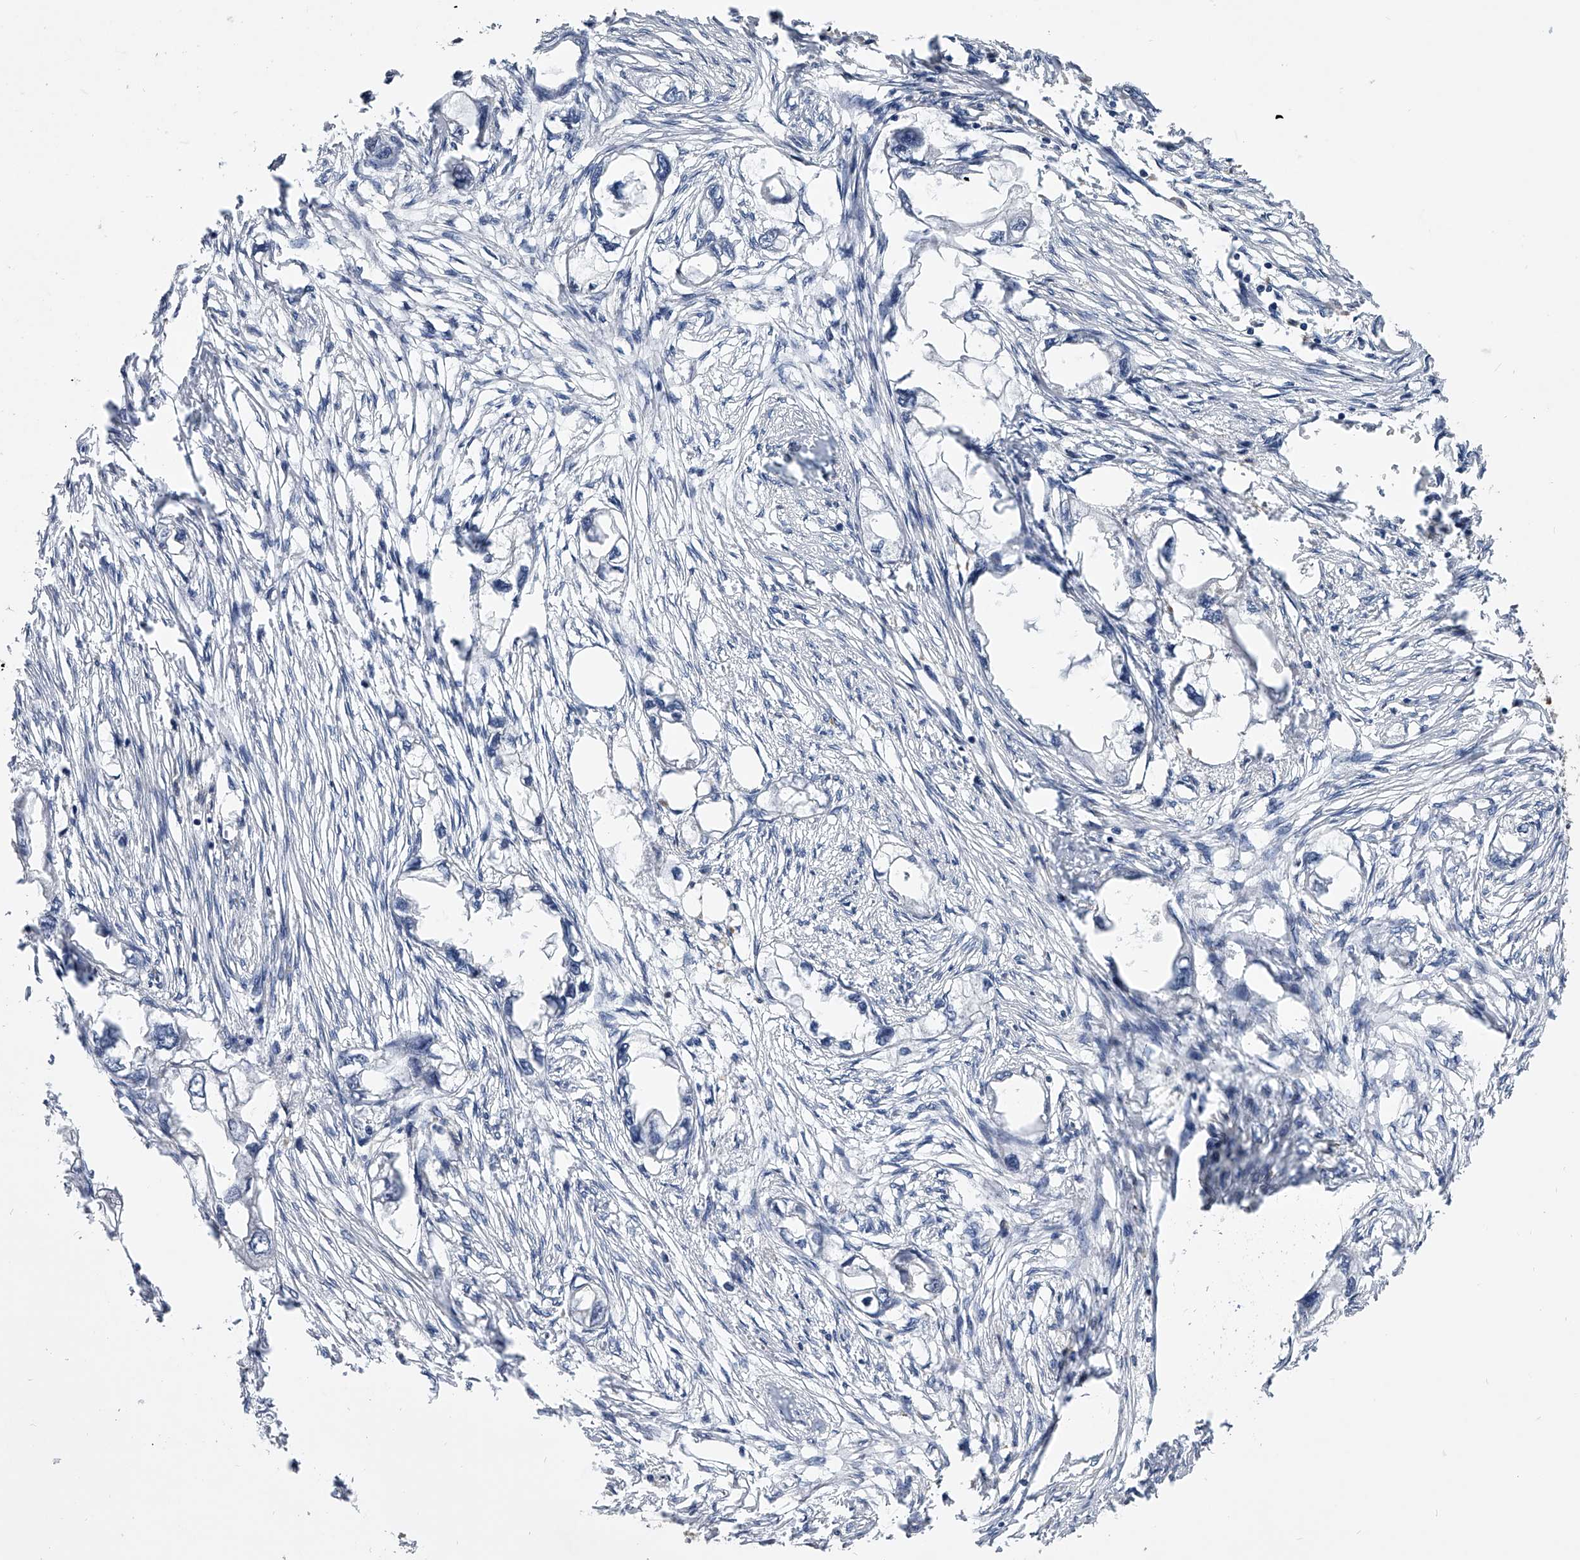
{"staining": {"intensity": "negative", "quantity": "none", "location": "none"}, "tissue": "endometrial cancer", "cell_type": "Tumor cells", "image_type": "cancer", "snomed": [{"axis": "morphology", "description": "Adenocarcinoma, NOS"}, {"axis": "morphology", "description": "Adenocarcinoma, metastatic, NOS"}, {"axis": "topography", "description": "Adipose tissue"}, {"axis": "topography", "description": "Endometrium"}], "caption": "The IHC image has no significant positivity in tumor cells of metastatic adenocarcinoma (endometrial) tissue.", "gene": "MAP4K3", "patient": {"sex": "female", "age": 67}}